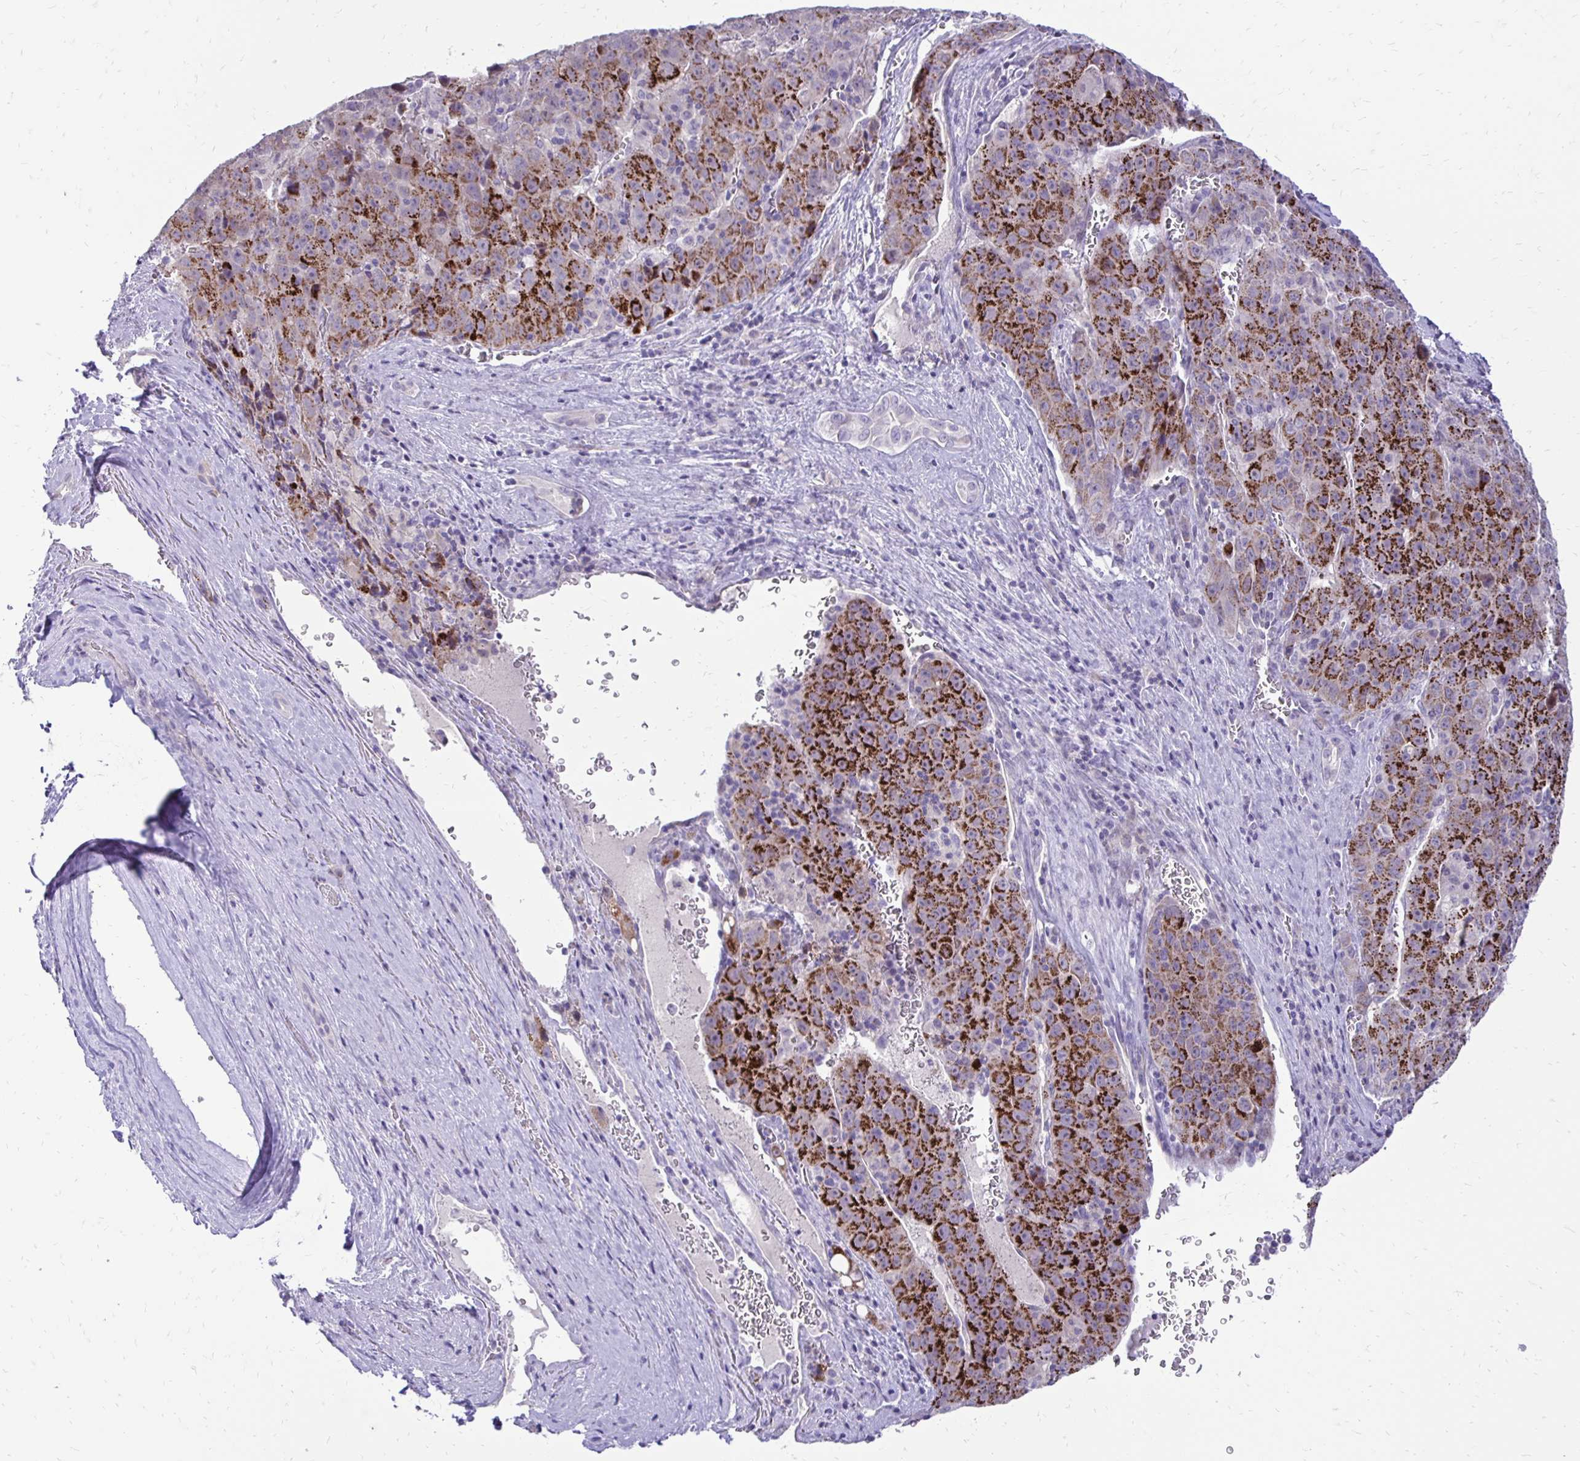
{"staining": {"intensity": "strong", "quantity": ">75%", "location": "cytoplasmic/membranous"}, "tissue": "liver cancer", "cell_type": "Tumor cells", "image_type": "cancer", "snomed": [{"axis": "morphology", "description": "Carcinoma, Hepatocellular, NOS"}, {"axis": "topography", "description": "Liver"}], "caption": "Immunohistochemical staining of human liver cancer (hepatocellular carcinoma) shows high levels of strong cytoplasmic/membranous expression in approximately >75% of tumor cells.", "gene": "GAS2", "patient": {"sex": "female", "age": 53}}